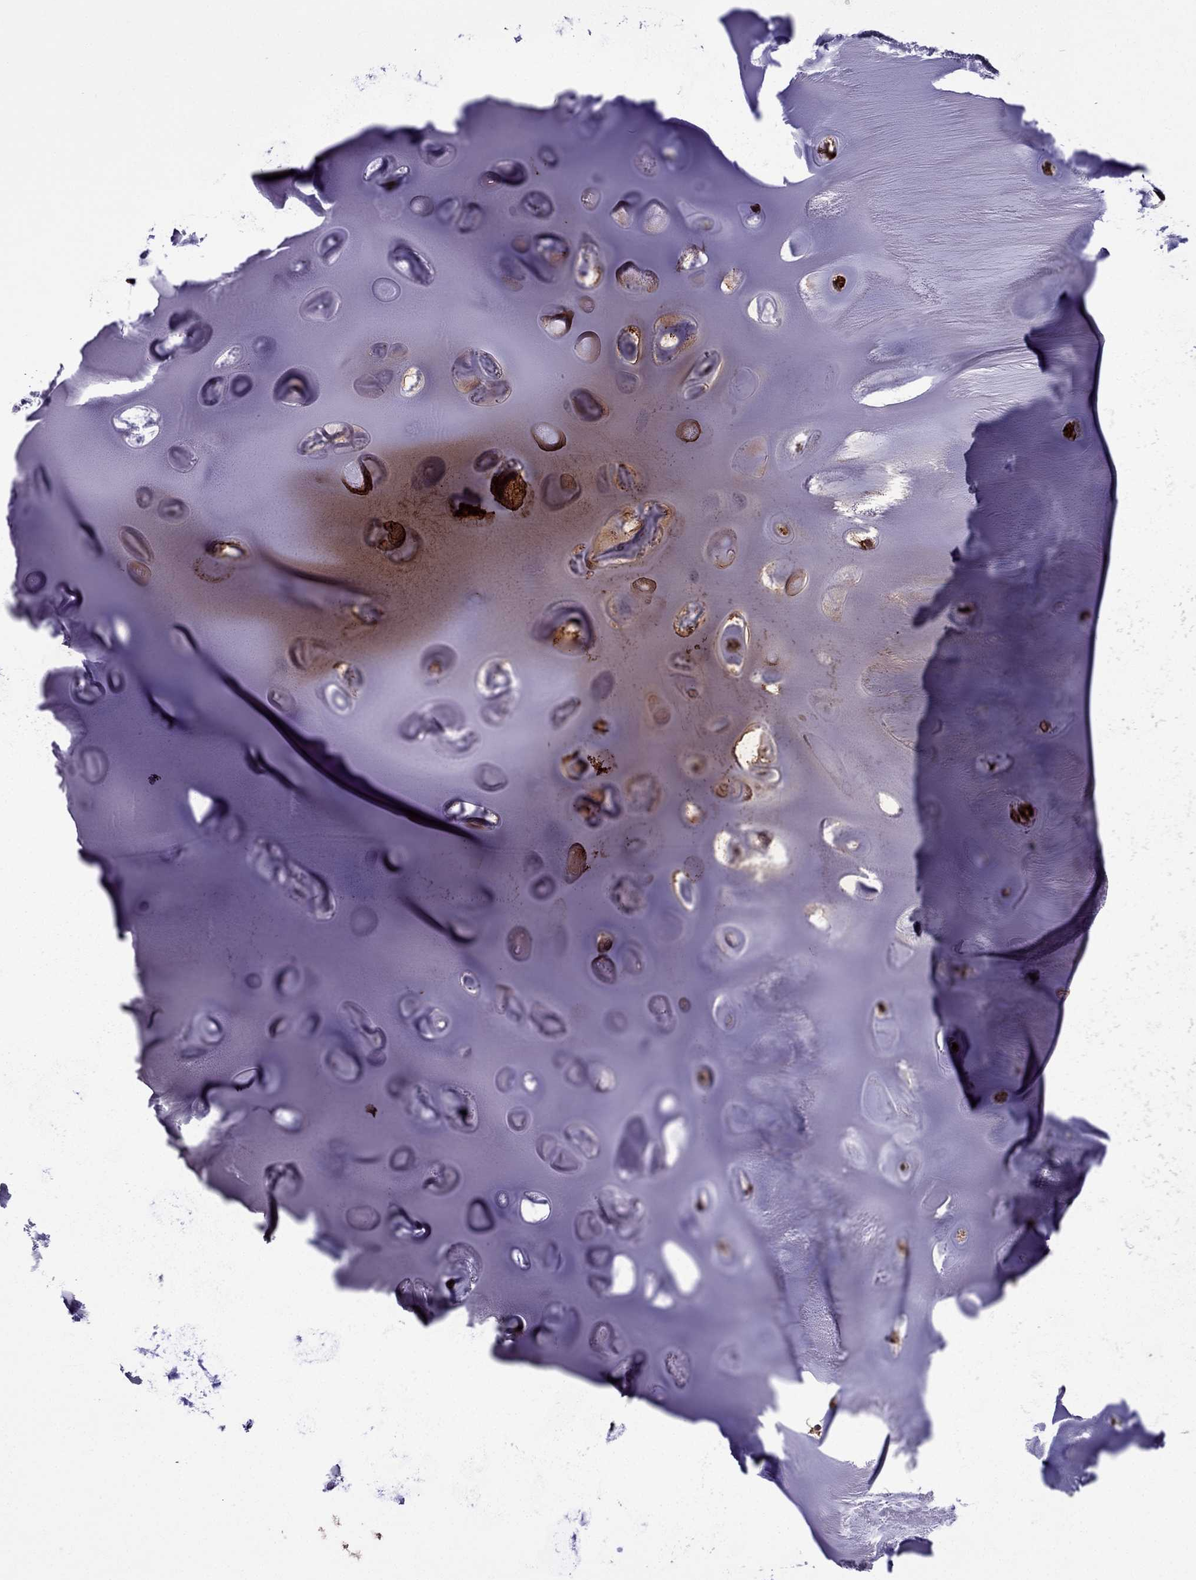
{"staining": {"intensity": "strong", "quantity": "<25%", "location": "cytoplasmic/membranous"}, "tissue": "soft tissue", "cell_type": "Chondrocytes", "image_type": "normal", "snomed": [{"axis": "morphology", "description": "Normal tissue, NOS"}, {"axis": "morphology", "description": "Squamous cell carcinoma, NOS"}, {"axis": "topography", "description": "Cartilage tissue"}, {"axis": "topography", "description": "Lung"}], "caption": "A micrograph of soft tissue stained for a protein displays strong cytoplasmic/membranous brown staining in chondrocytes. Ihc stains the protein of interest in brown and the nuclei are stained blue.", "gene": "IKBIP", "patient": {"sex": "male", "age": 66}}